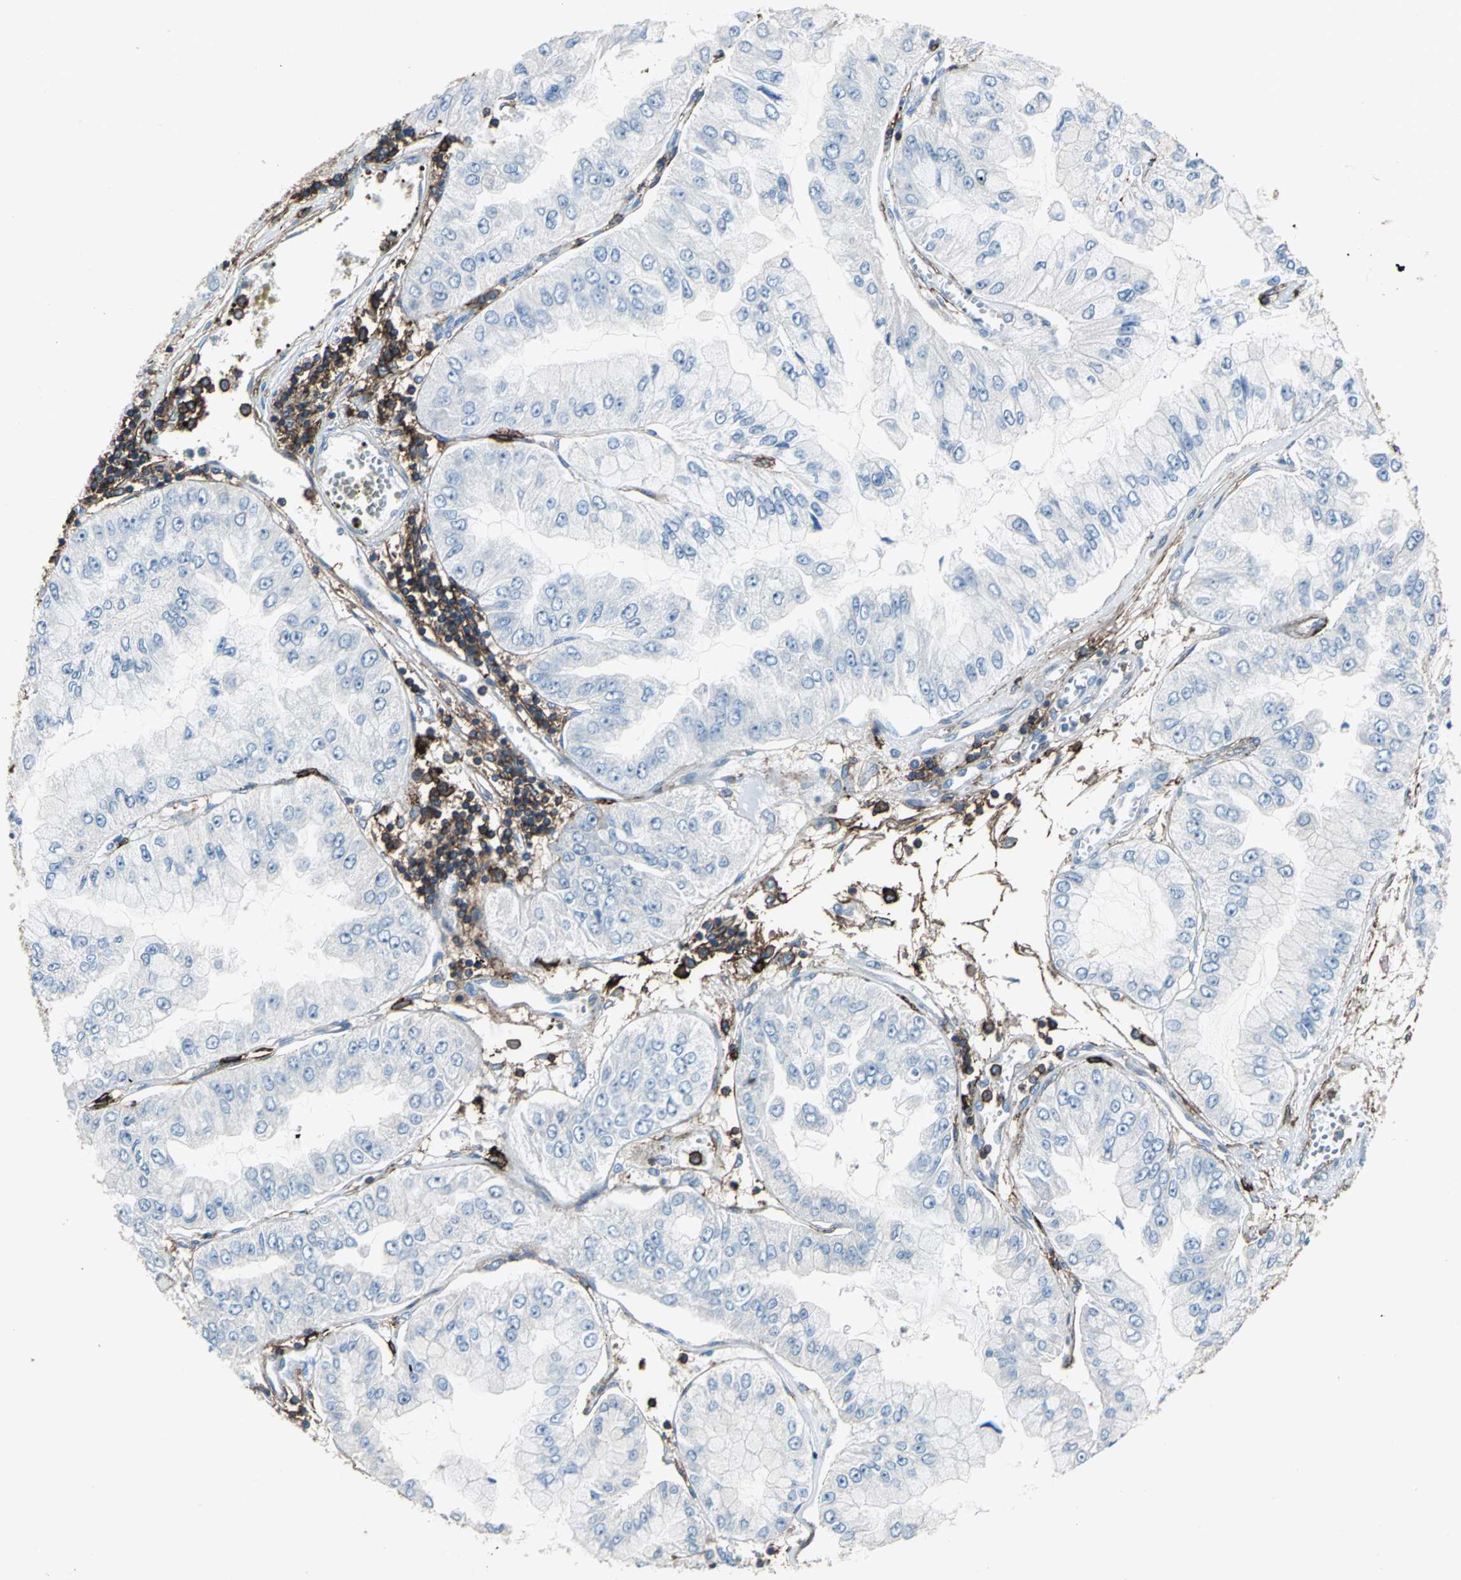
{"staining": {"intensity": "negative", "quantity": "none", "location": "none"}, "tissue": "liver cancer", "cell_type": "Tumor cells", "image_type": "cancer", "snomed": [{"axis": "morphology", "description": "Cholangiocarcinoma"}, {"axis": "topography", "description": "Liver"}], "caption": "Histopathology image shows no significant protein positivity in tumor cells of cholangiocarcinoma (liver).", "gene": "CD44", "patient": {"sex": "female", "age": 79}}